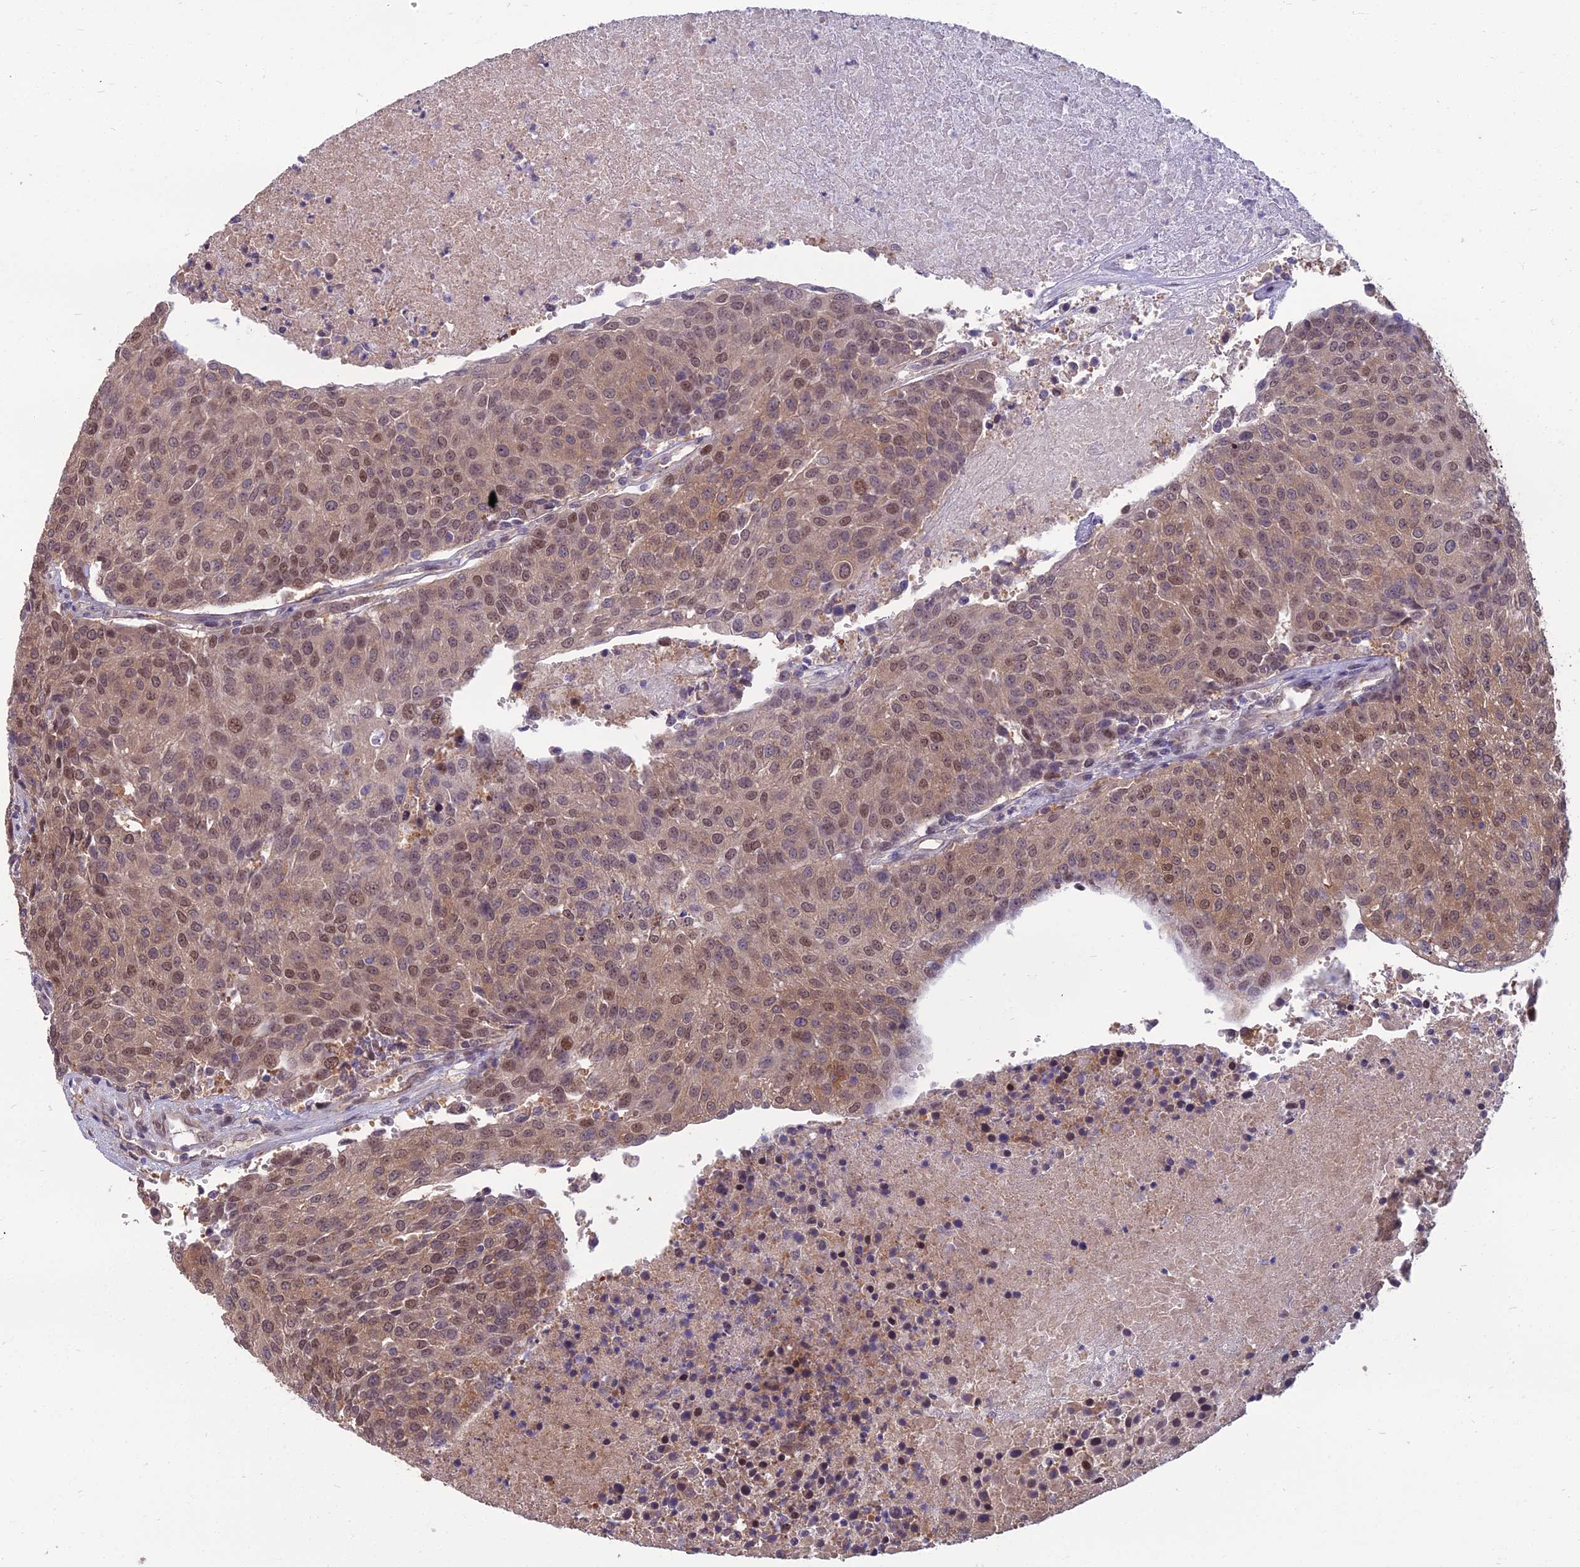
{"staining": {"intensity": "moderate", "quantity": ">75%", "location": "cytoplasmic/membranous,nuclear"}, "tissue": "urothelial cancer", "cell_type": "Tumor cells", "image_type": "cancer", "snomed": [{"axis": "morphology", "description": "Urothelial carcinoma, High grade"}, {"axis": "topography", "description": "Urinary bladder"}], "caption": "Urothelial cancer stained with a protein marker demonstrates moderate staining in tumor cells.", "gene": "NR4A3", "patient": {"sex": "female", "age": 85}}